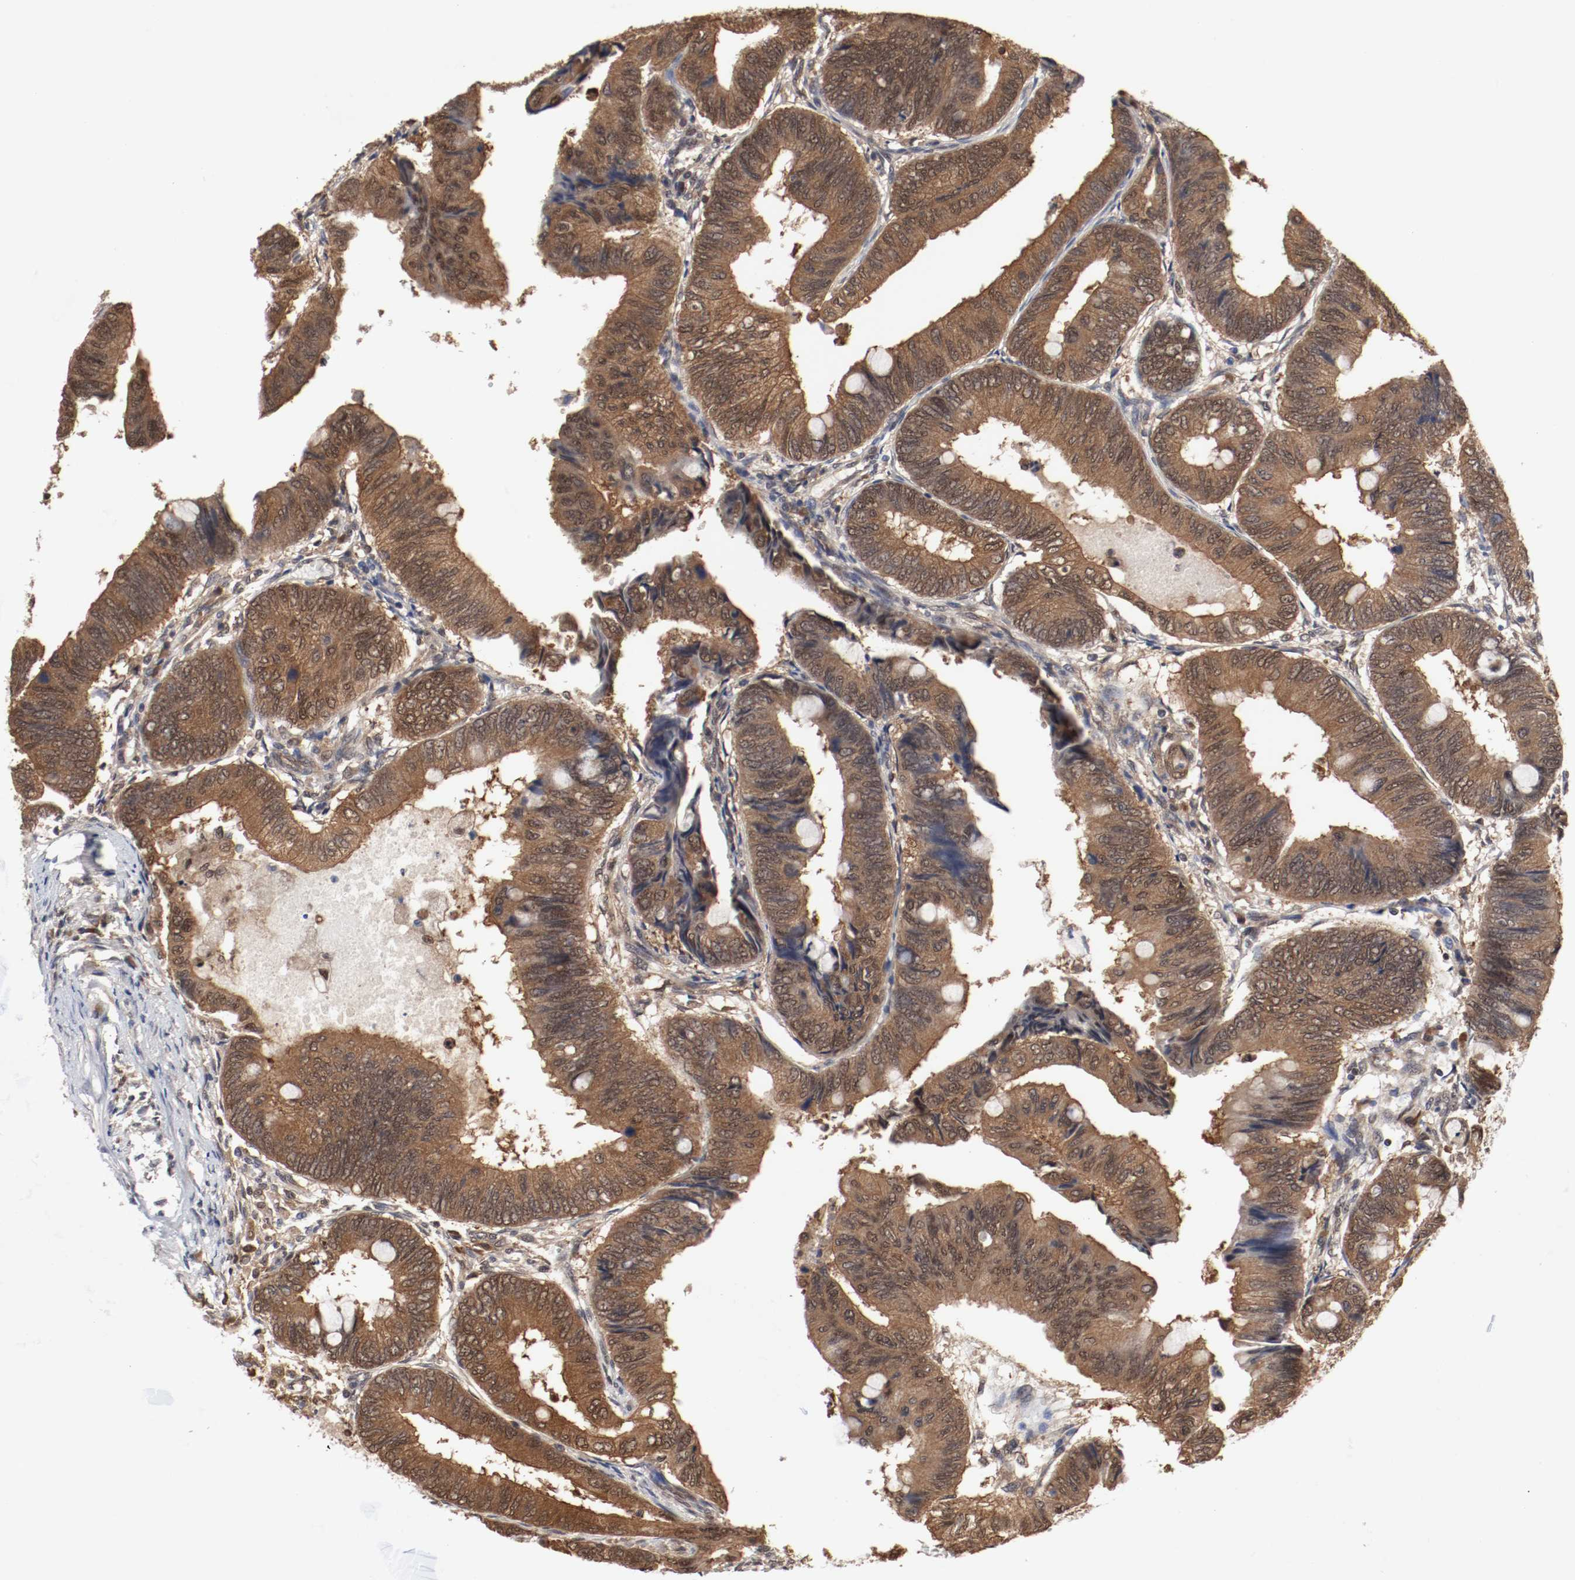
{"staining": {"intensity": "moderate", "quantity": ">75%", "location": "cytoplasmic/membranous,nuclear"}, "tissue": "colorectal cancer", "cell_type": "Tumor cells", "image_type": "cancer", "snomed": [{"axis": "morphology", "description": "Normal tissue, NOS"}, {"axis": "morphology", "description": "Adenocarcinoma, NOS"}, {"axis": "topography", "description": "Rectum"}, {"axis": "topography", "description": "Peripheral nerve tissue"}], "caption": "Brown immunohistochemical staining in human adenocarcinoma (colorectal) displays moderate cytoplasmic/membranous and nuclear expression in about >75% of tumor cells.", "gene": "AFG3L2", "patient": {"sex": "male", "age": 92}}